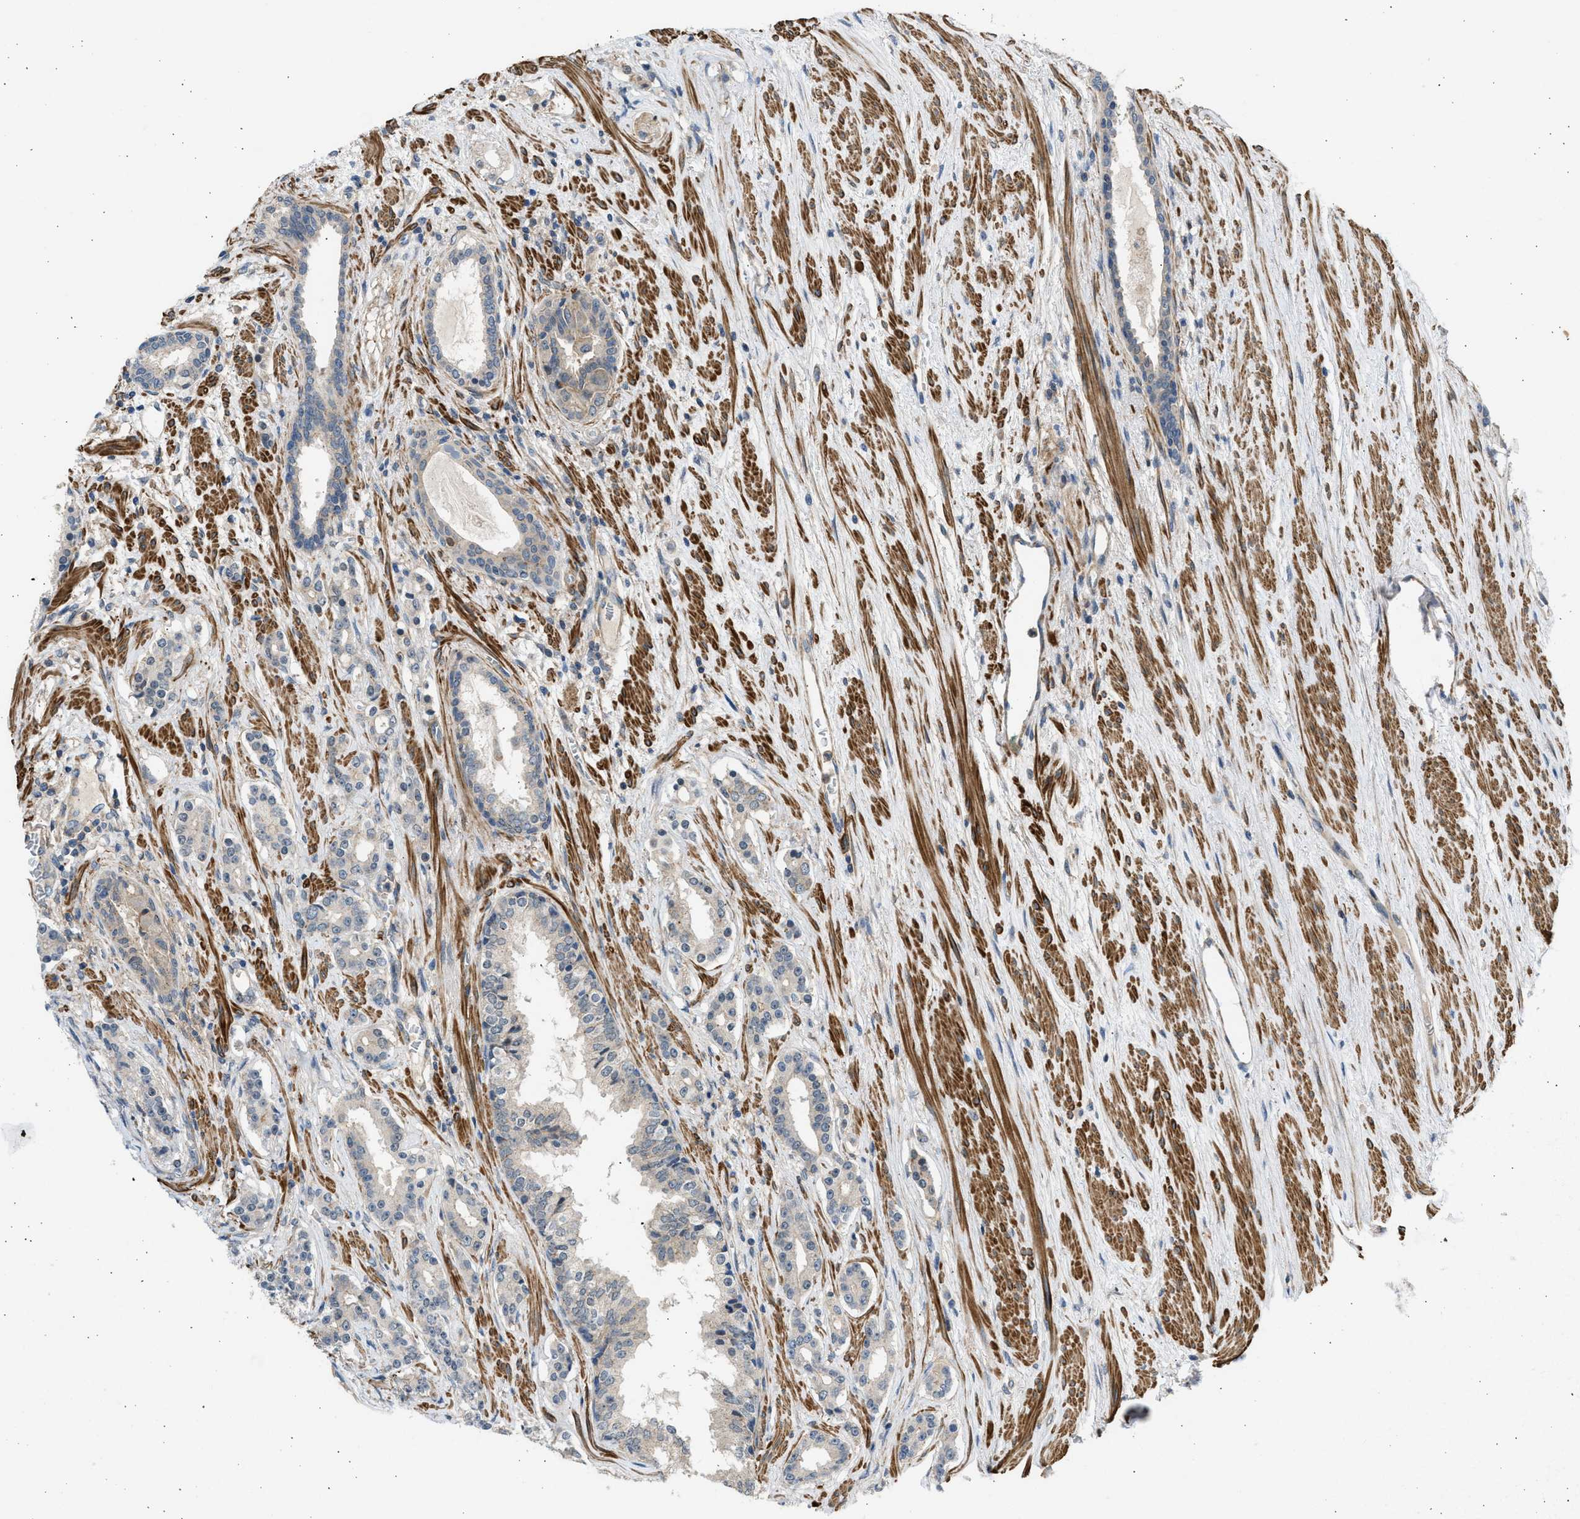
{"staining": {"intensity": "negative", "quantity": "none", "location": "none"}, "tissue": "prostate cancer", "cell_type": "Tumor cells", "image_type": "cancer", "snomed": [{"axis": "morphology", "description": "Adenocarcinoma, High grade"}, {"axis": "topography", "description": "Prostate"}], "caption": "Tumor cells are negative for protein expression in human prostate cancer (adenocarcinoma (high-grade)).", "gene": "PCNX3", "patient": {"sex": "male", "age": 71}}